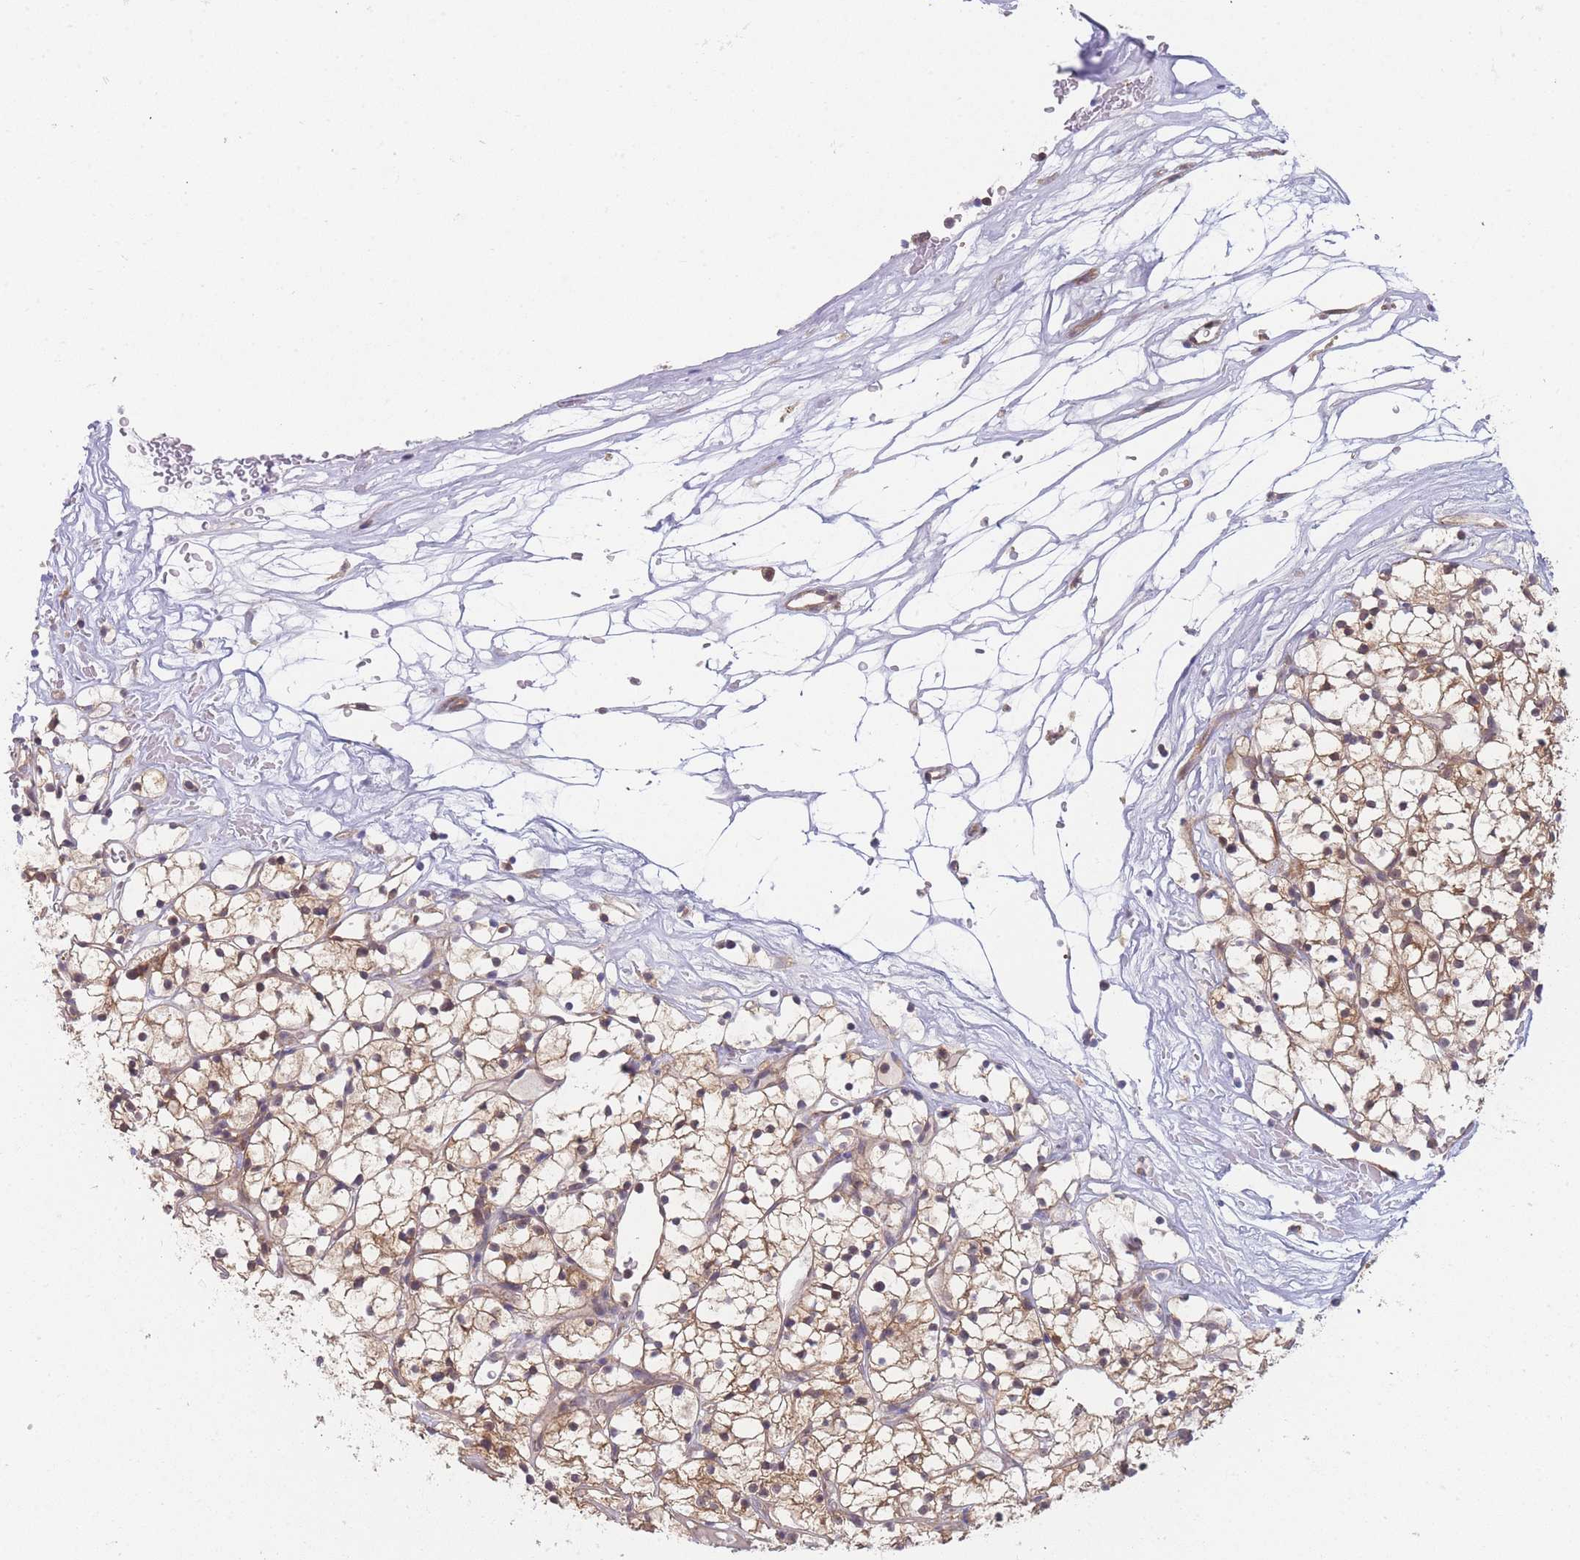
{"staining": {"intensity": "moderate", "quantity": ">75%", "location": "cytoplasmic/membranous"}, "tissue": "renal cancer", "cell_type": "Tumor cells", "image_type": "cancer", "snomed": [{"axis": "morphology", "description": "Adenocarcinoma, NOS"}, {"axis": "topography", "description": "Kidney"}], "caption": "The immunohistochemical stain shows moderate cytoplasmic/membranous positivity in tumor cells of adenocarcinoma (renal) tissue.", "gene": "MRPS18B", "patient": {"sex": "female", "age": 64}}